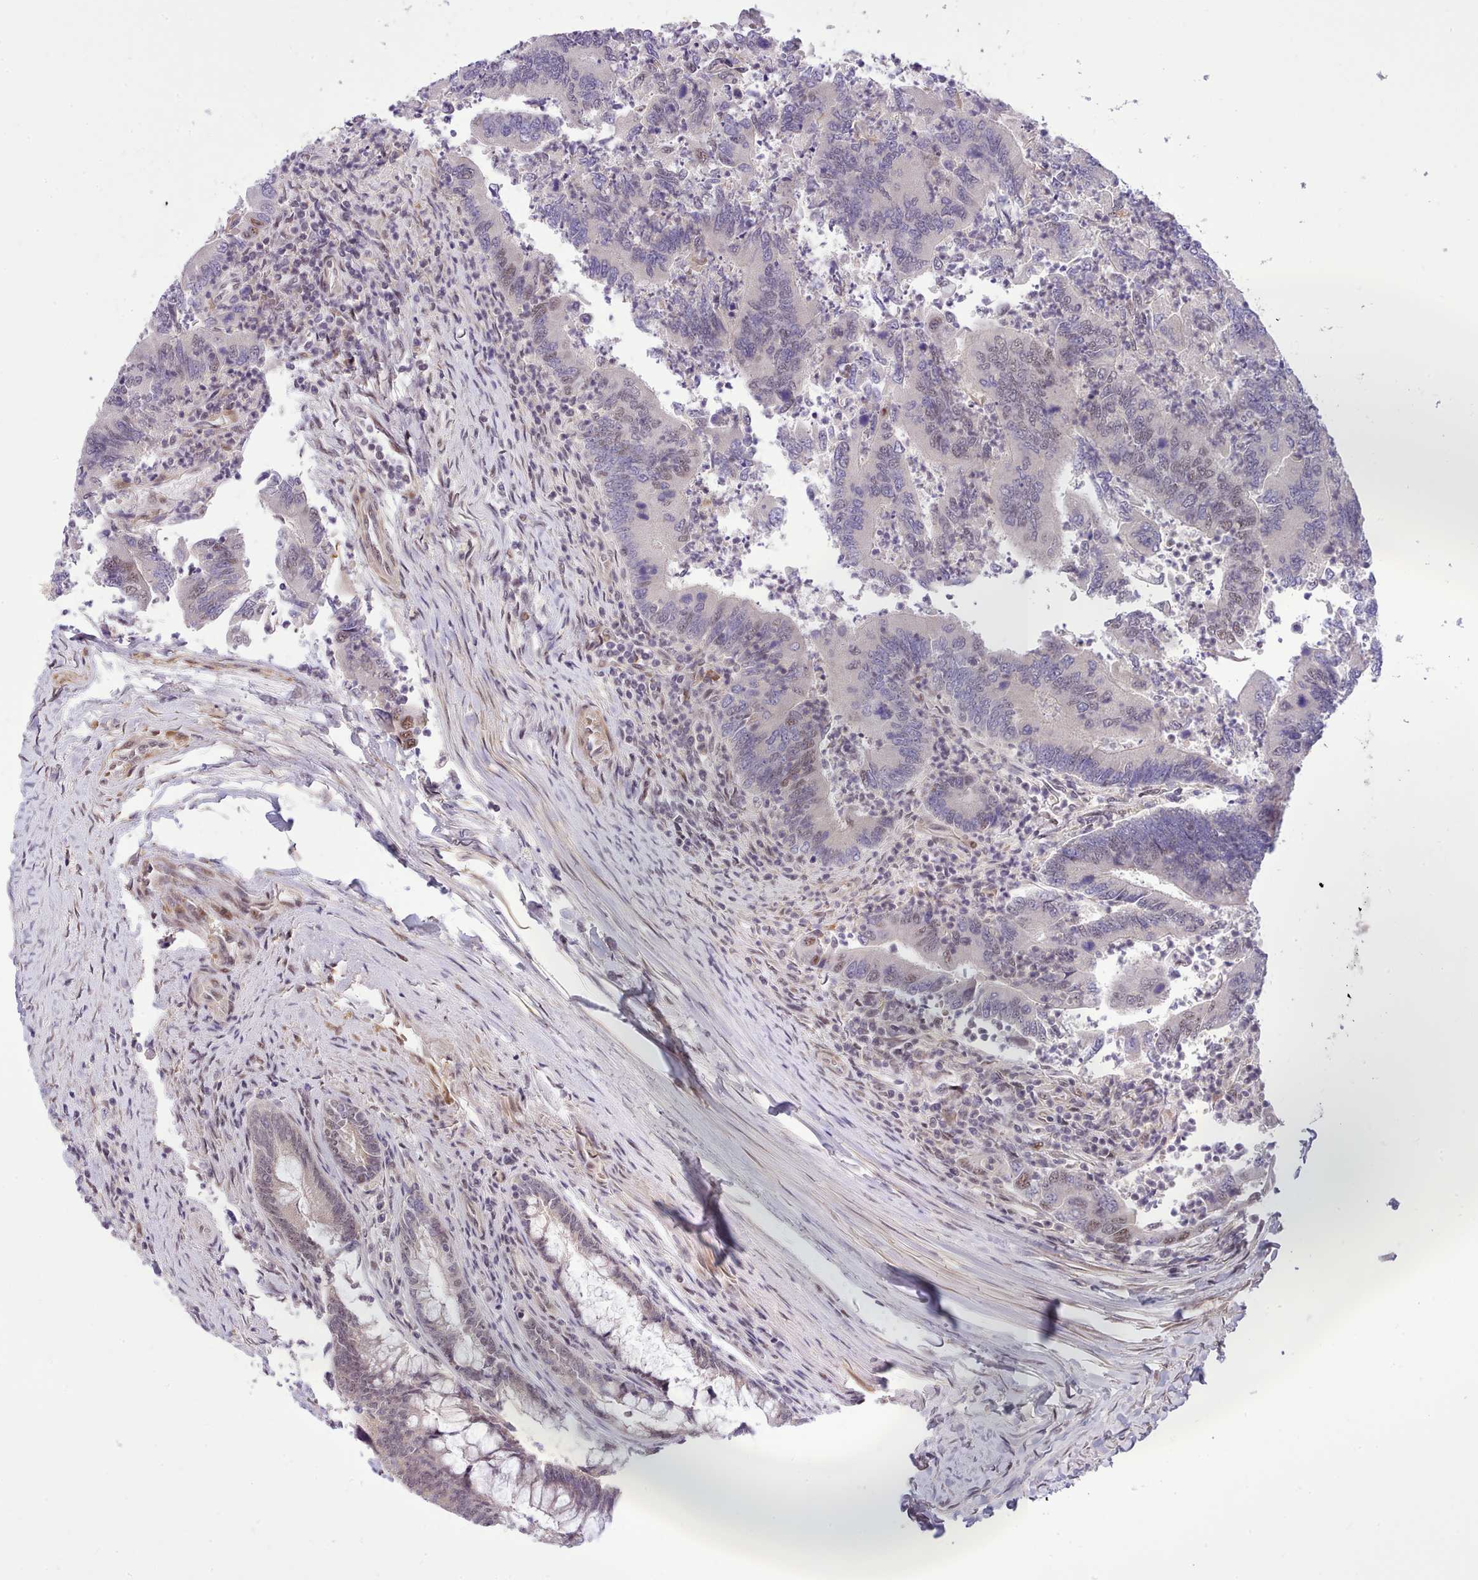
{"staining": {"intensity": "weak", "quantity": "<25%", "location": "nuclear"}, "tissue": "colorectal cancer", "cell_type": "Tumor cells", "image_type": "cancer", "snomed": [{"axis": "morphology", "description": "Adenocarcinoma, NOS"}, {"axis": "topography", "description": "Colon"}], "caption": "Histopathology image shows no protein expression in tumor cells of colorectal cancer (adenocarcinoma) tissue.", "gene": "HOXB7", "patient": {"sex": "female", "age": 67}}